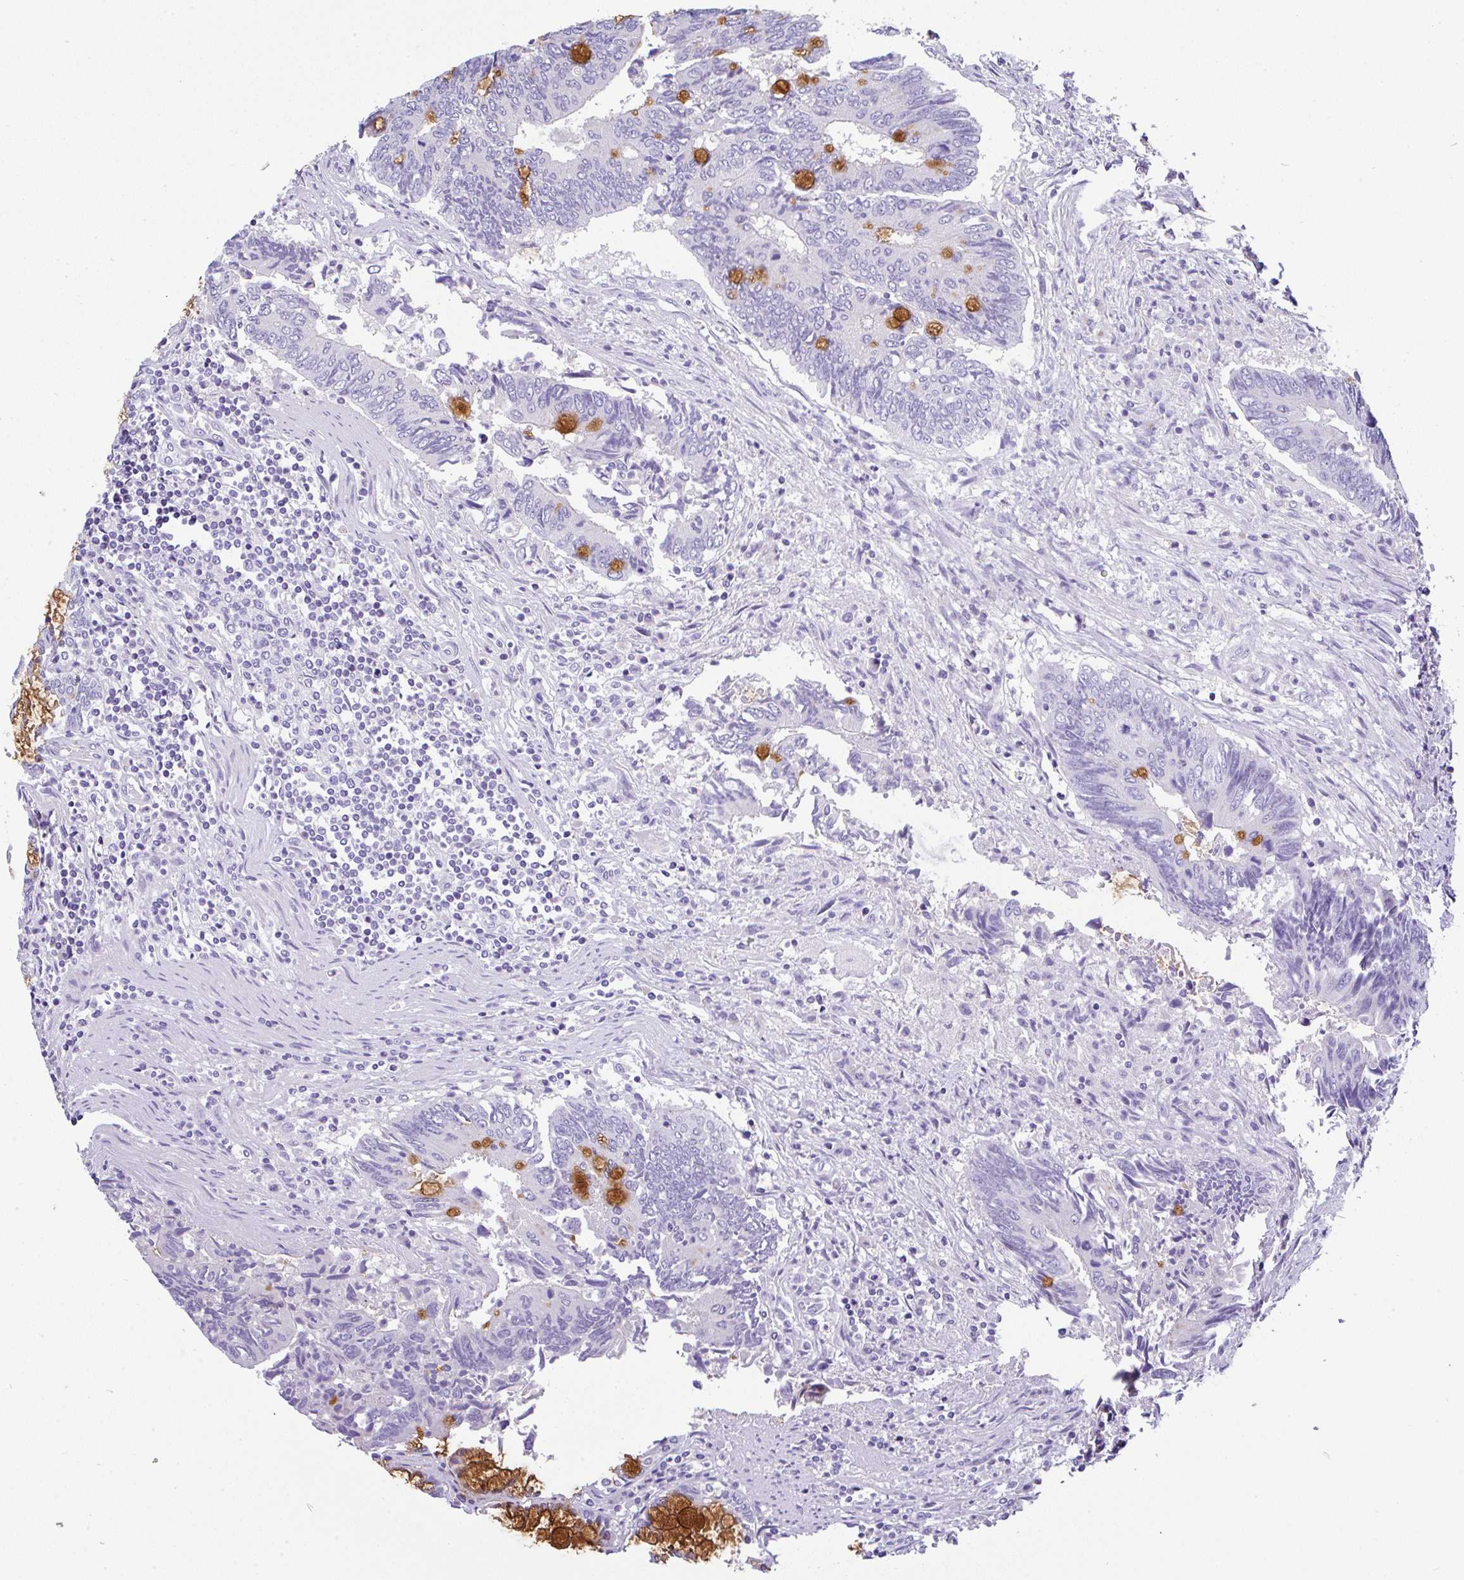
{"staining": {"intensity": "moderate", "quantity": "<25%", "location": "cytoplasmic/membranous"}, "tissue": "colorectal cancer", "cell_type": "Tumor cells", "image_type": "cancer", "snomed": [{"axis": "morphology", "description": "Adenocarcinoma, NOS"}, {"axis": "topography", "description": "Colon"}], "caption": "IHC staining of colorectal cancer, which exhibits low levels of moderate cytoplasmic/membranous staining in approximately <25% of tumor cells indicating moderate cytoplasmic/membranous protein staining. The staining was performed using DAB (brown) for protein detection and nuclei were counterstained in hematoxylin (blue).", "gene": "SERPINE3", "patient": {"sex": "male", "age": 87}}